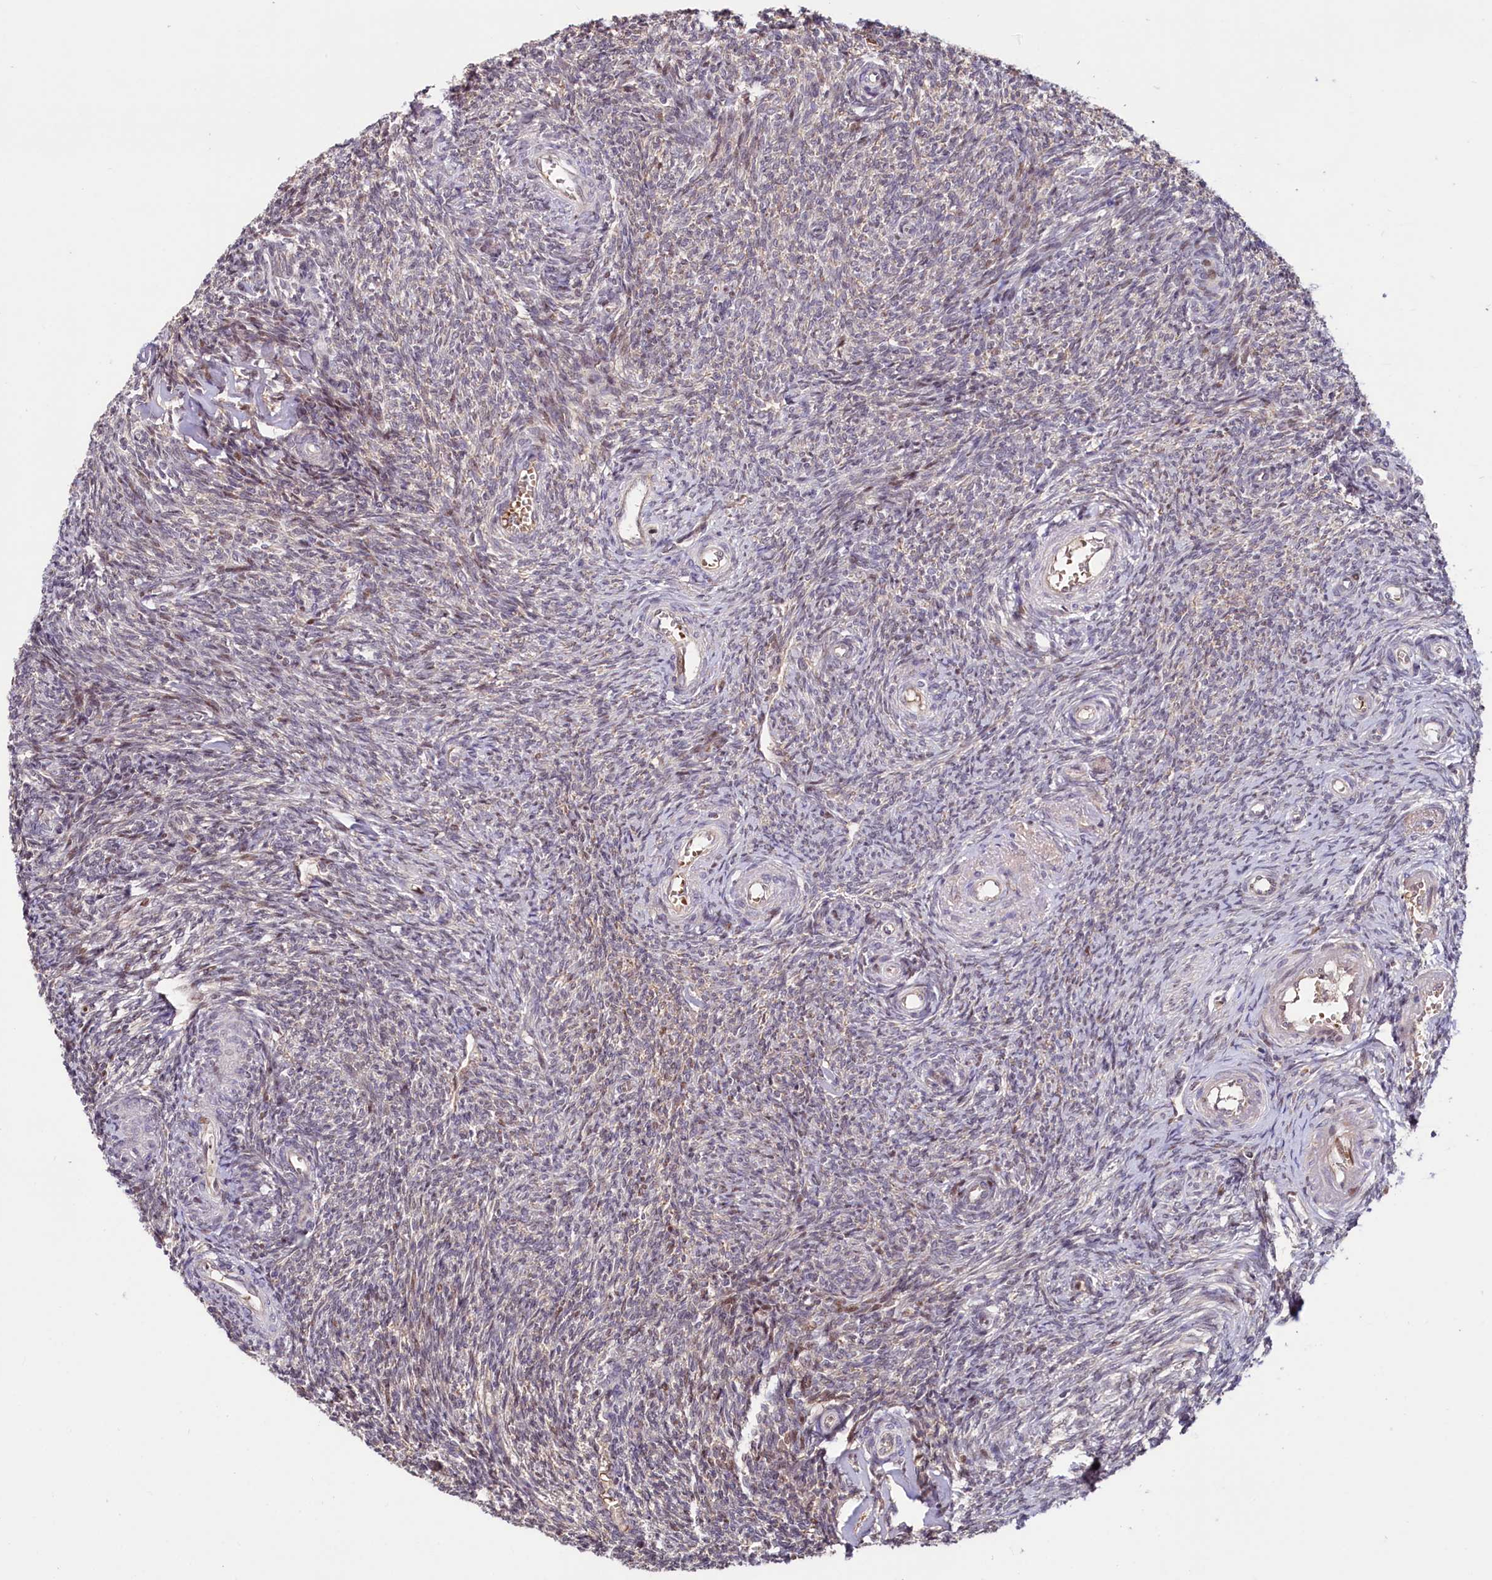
{"staining": {"intensity": "moderate", "quantity": "<25%", "location": "nuclear"}, "tissue": "ovary", "cell_type": "Ovarian stroma cells", "image_type": "normal", "snomed": [{"axis": "morphology", "description": "Normal tissue, NOS"}, {"axis": "topography", "description": "Ovary"}], "caption": "Protein analysis of normal ovary reveals moderate nuclear positivity in approximately <25% of ovarian stroma cells.", "gene": "N4BP2L1", "patient": {"sex": "female", "age": 44}}